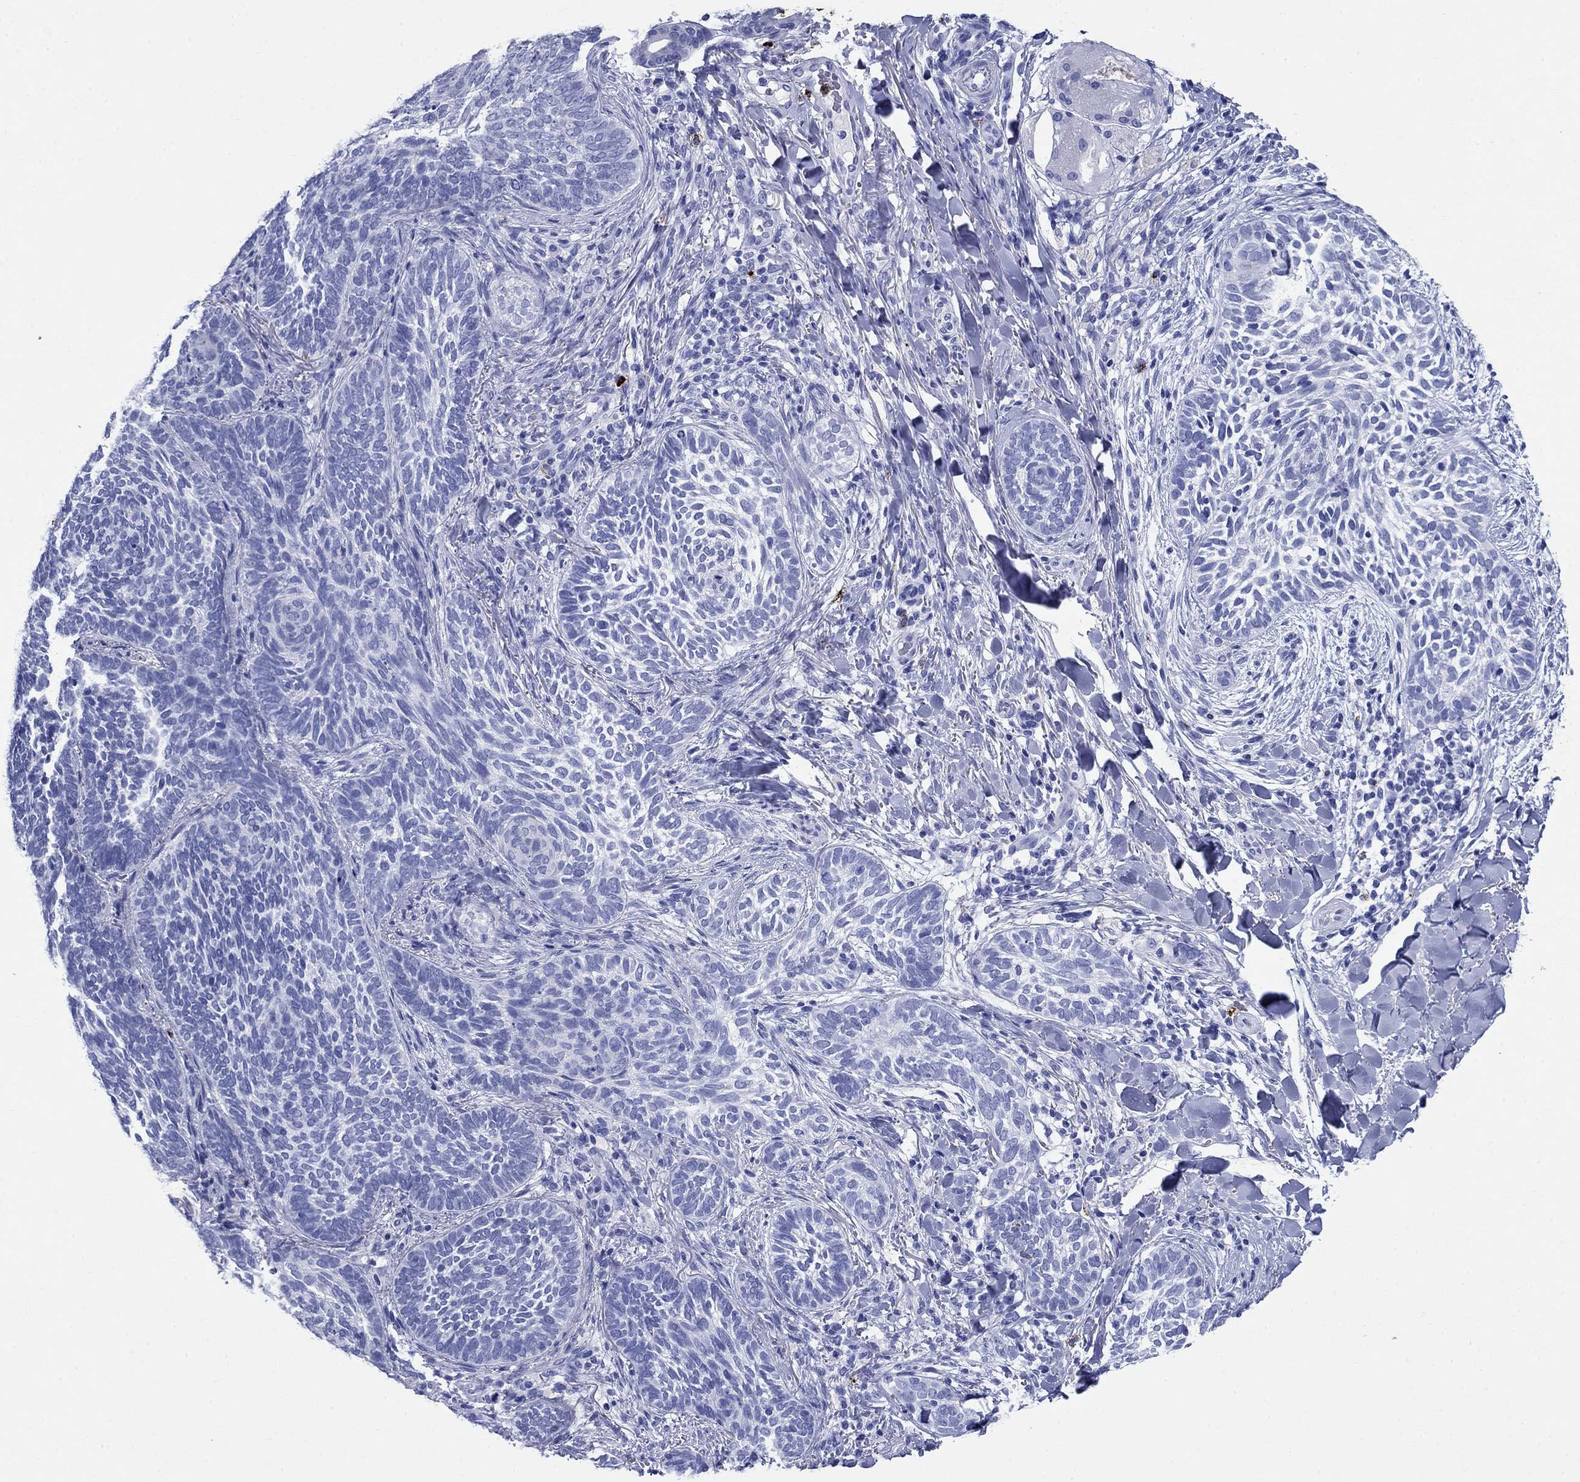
{"staining": {"intensity": "negative", "quantity": "none", "location": "none"}, "tissue": "skin cancer", "cell_type": "Tumor cells", "image_type": "cancer", "snomed": [{"axis": "morphology", "description": "Normal tissue, NOS"}, {"axis": "morphology", "description": "Basal cell carcinoma"}, {"axis": "topography", "description": "Skin"}], "caption": "Immunohistochemical staining of skin cancer (basal cell carcinoma) reveals no significant expression in tumor cells.", "gene": "AZU1", "patient": {"sex": "male", "age": 46}}